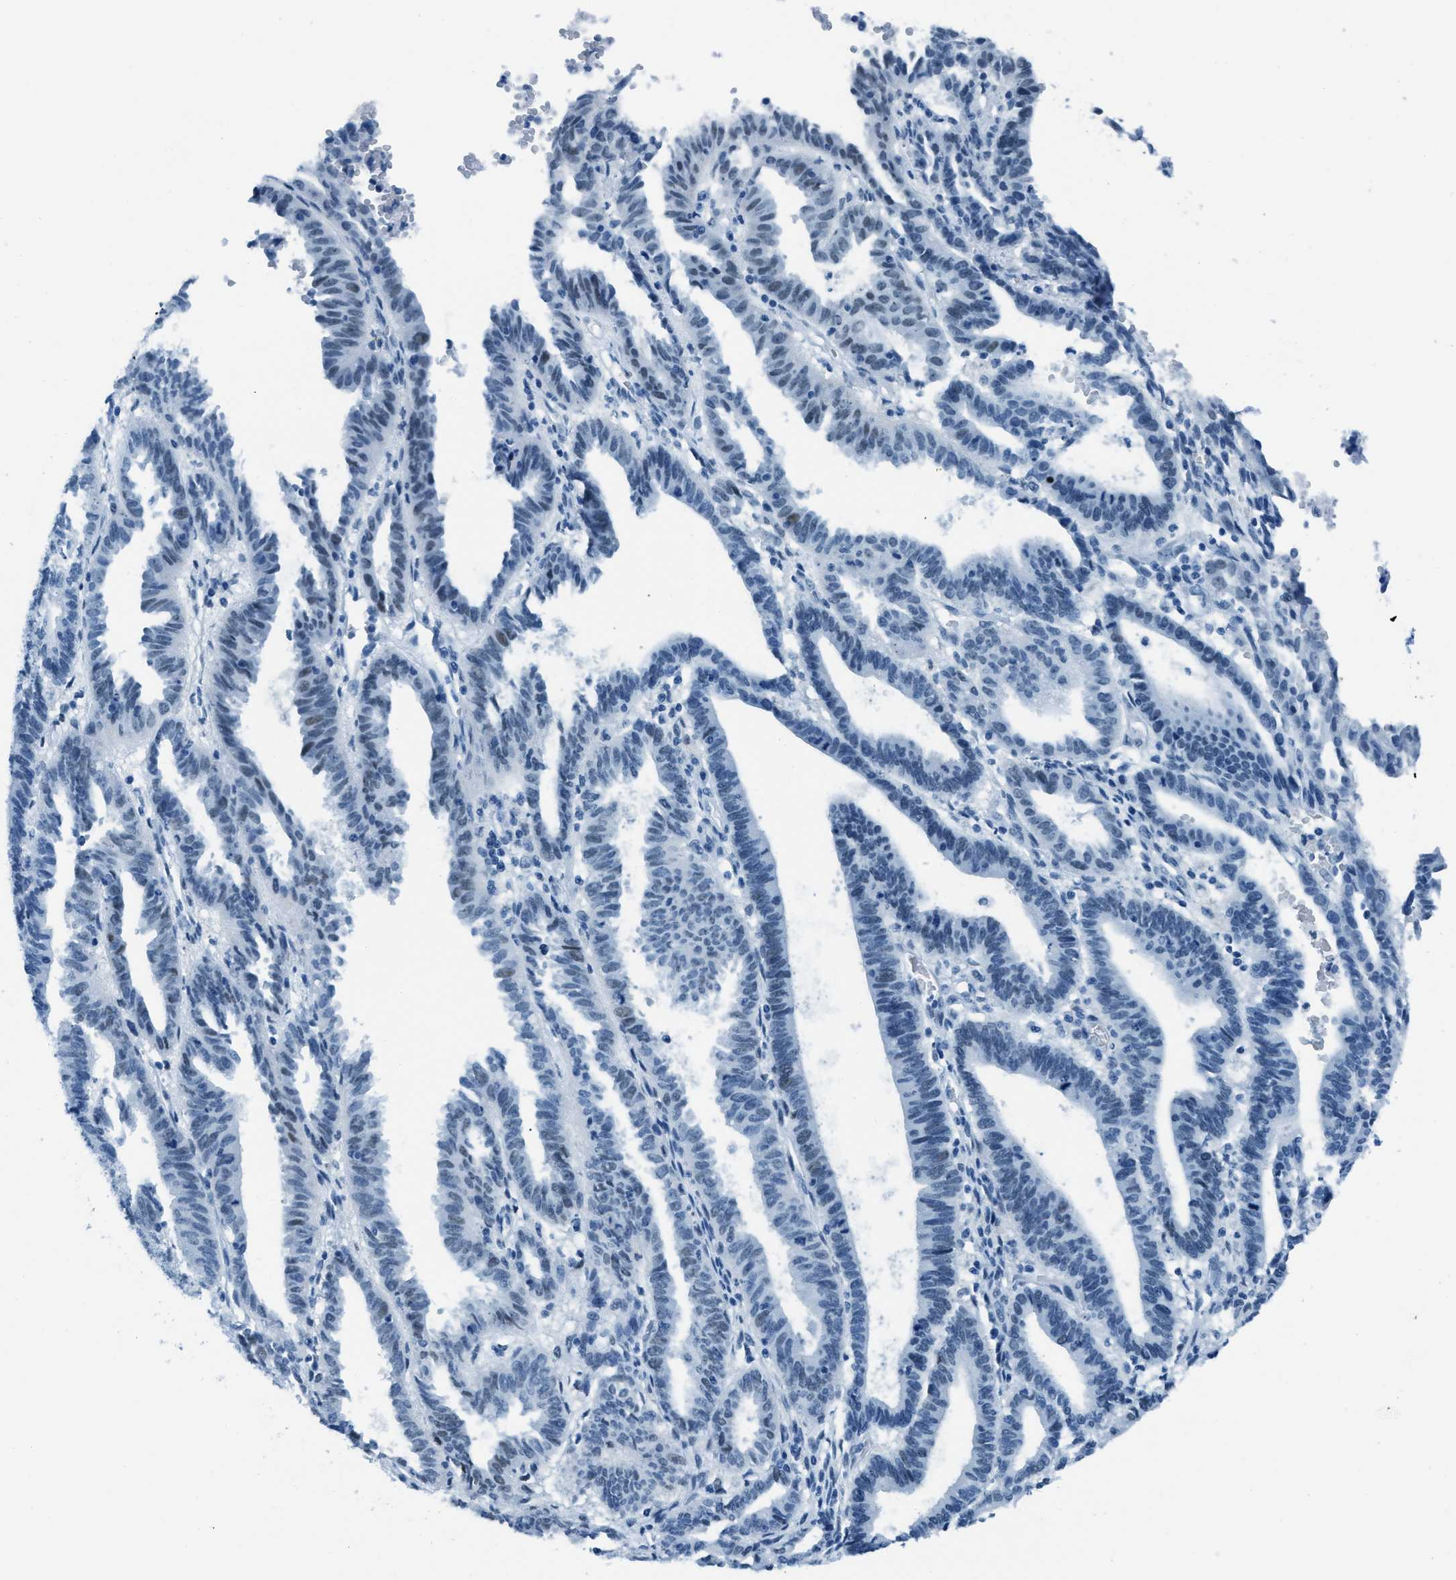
{"staining": {"intensity": "weak", "quantity": "<25%", "location": "nuclear"}, "tissue": "endometrial cancer", "cell_type": "Tumor cells", "image_type": "cancer", "snomed": [{"axis": "morphology", "description": "Adenocarcinoma, NOS"}, {"axis": "topography", "description": "Uterus"}], "caption": "Tumor cells show no significant protein expression in endometrial cancer (adenocarcinoma).", "gene": "PLA2G2A", "patient": {"sex": "female", "age": 83}}